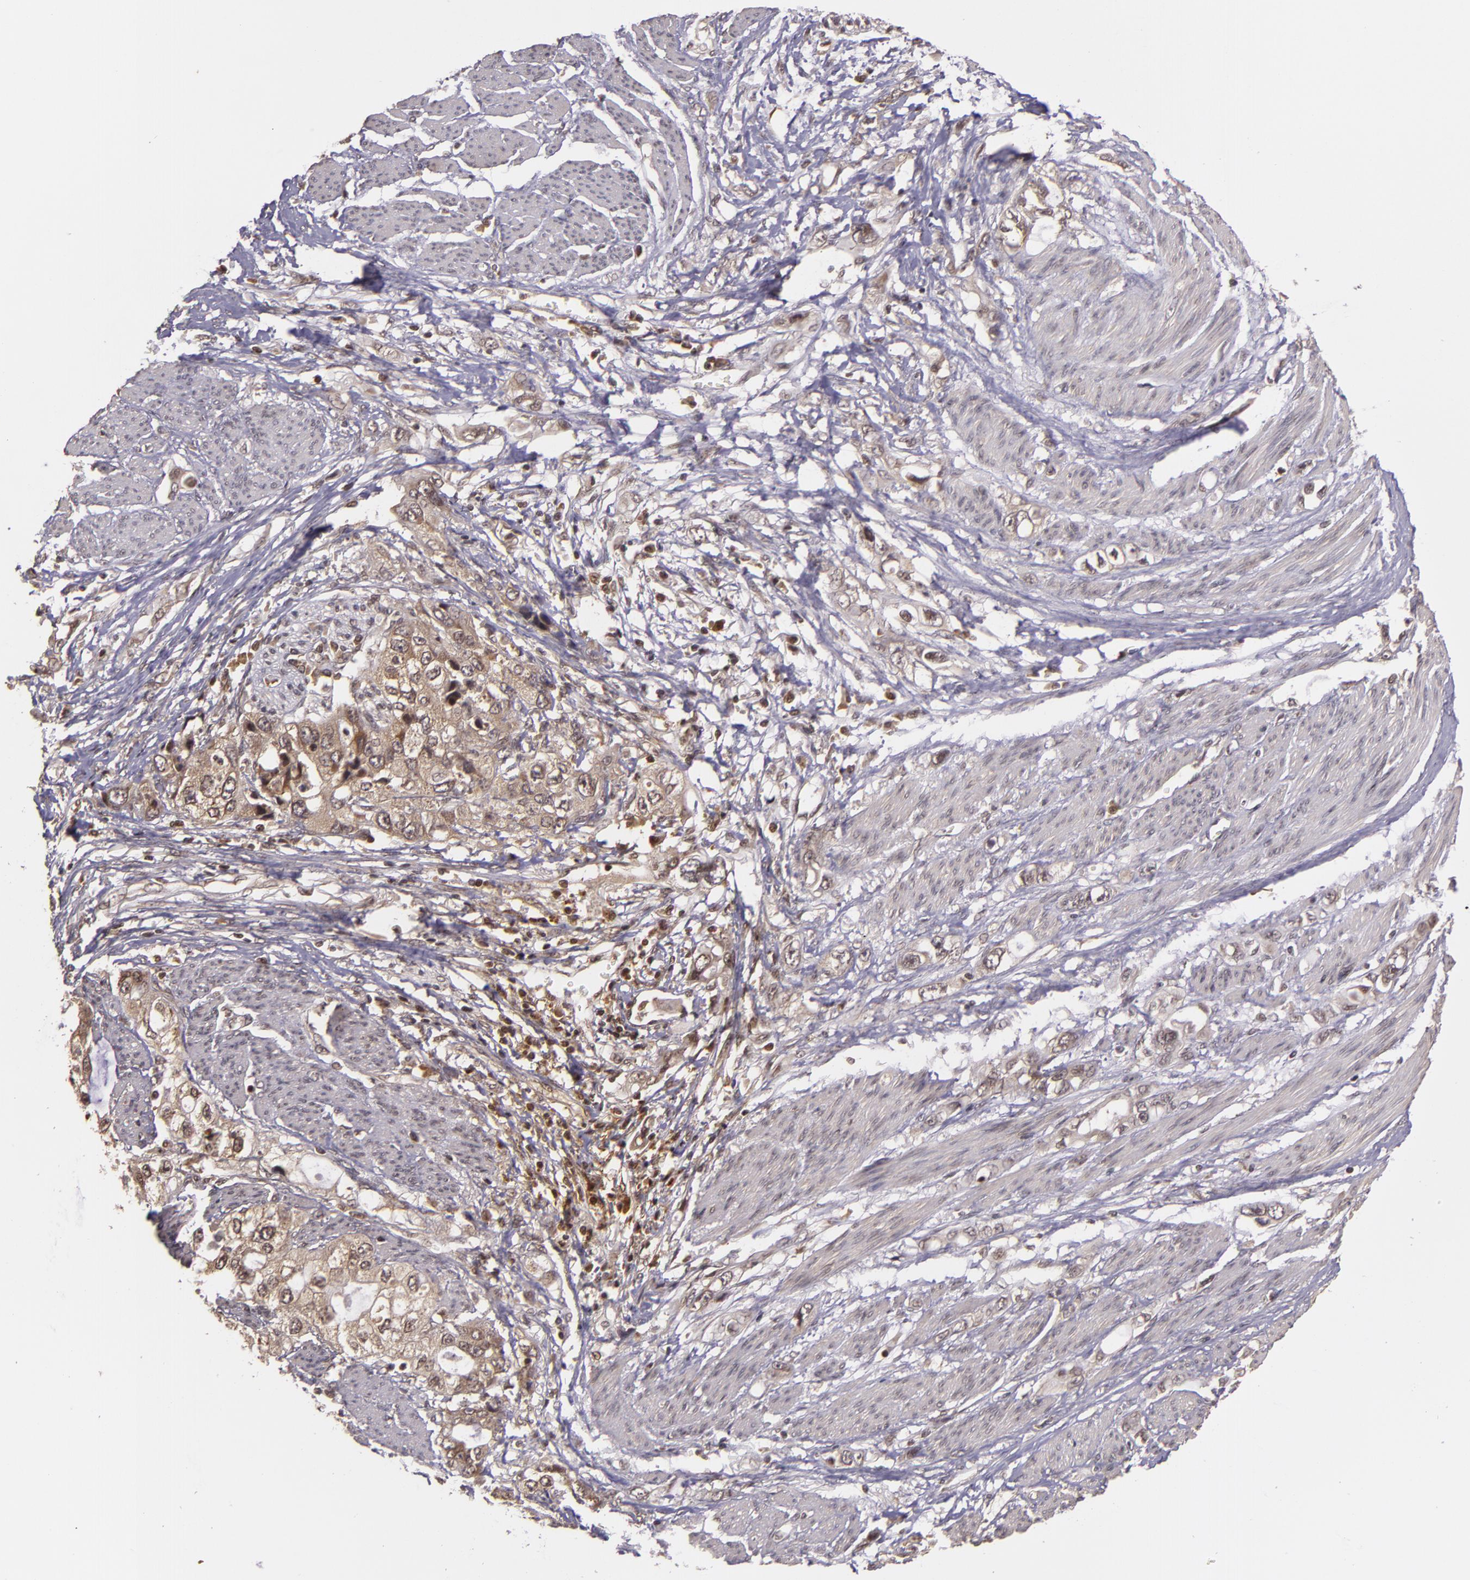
{"staining": {"intensity": "weak", "quantity": "25%-75%", "location": "cytoplasmic/membranous,nuclear"}, "tissue": "stomach cancer", "cell_type": "Tumor cells", "image_type": "cancer", "snomed": [{"axis": "morphology", "description": "Adenocarcinoma, NOS"}, {"axis": "topography", "description": "Stomach, upper"}], "caption": "Protein analysis of stomach cancer (adenocarcinoma) tissue displays weak cytoplasmic/membranous and nuclear positivity in approximately 25%-75% of tumor cells.", "gene": "TXNRD2", "patient": {"sex": "female", "age": 52}}